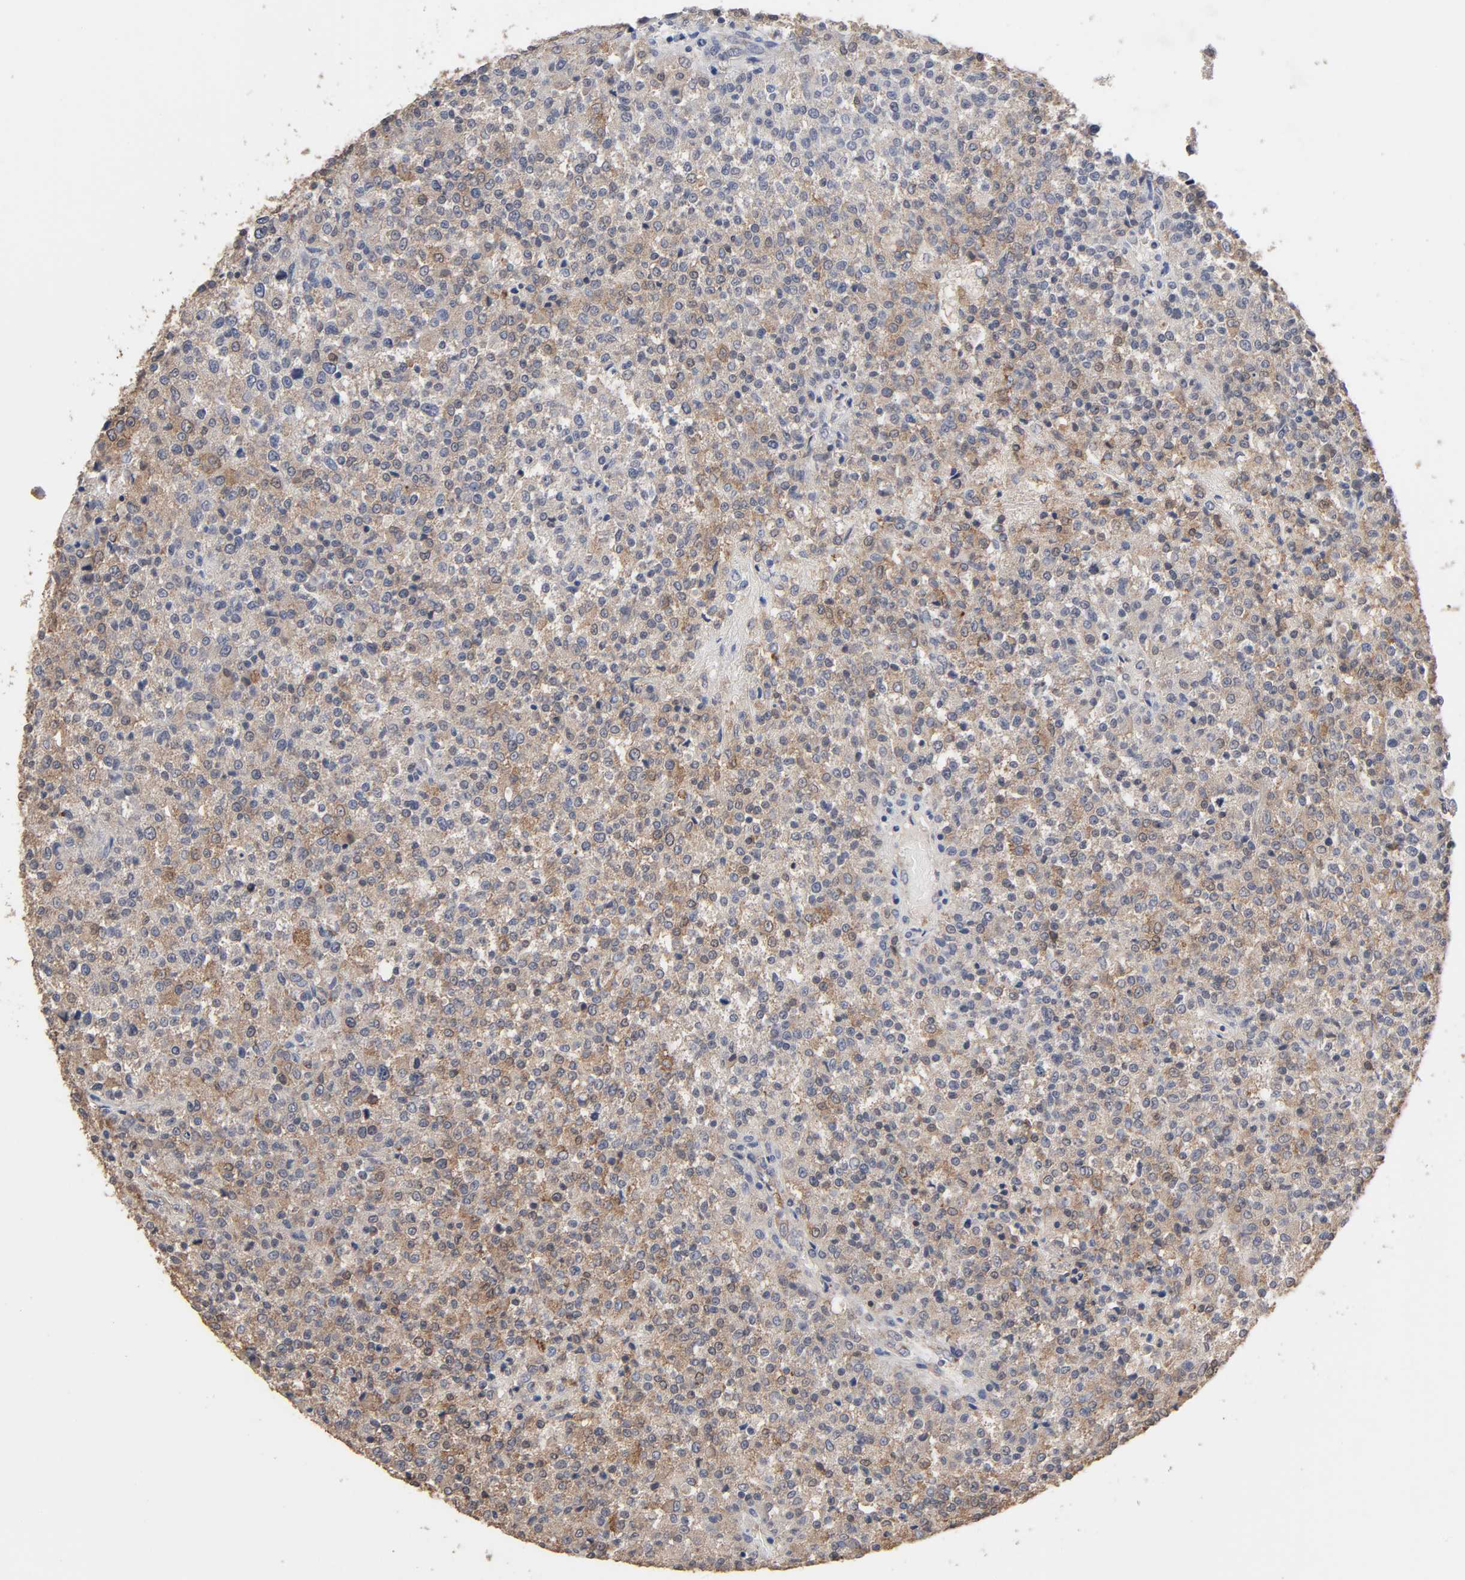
{"staining": {"intensity": "moderate", "quantity": ">75%", "location": "cytoplasmic/membranous"}, "tissue": "testis cancer", "cell_type": "Tumor cells", "image_type": "cancer", "snomed": [{"axis": "morphology", "description": "Seminoma, NOS"}, {"axis": "topography", "description": "Testis"}], "caption": "Protein expression analysis of testis cancer shows moderate cytoplasmic/membranous positivity in approximately >75% of tumor cells.", "gene": "CYCS", "patient": {"sex": "male", "age": 59}}